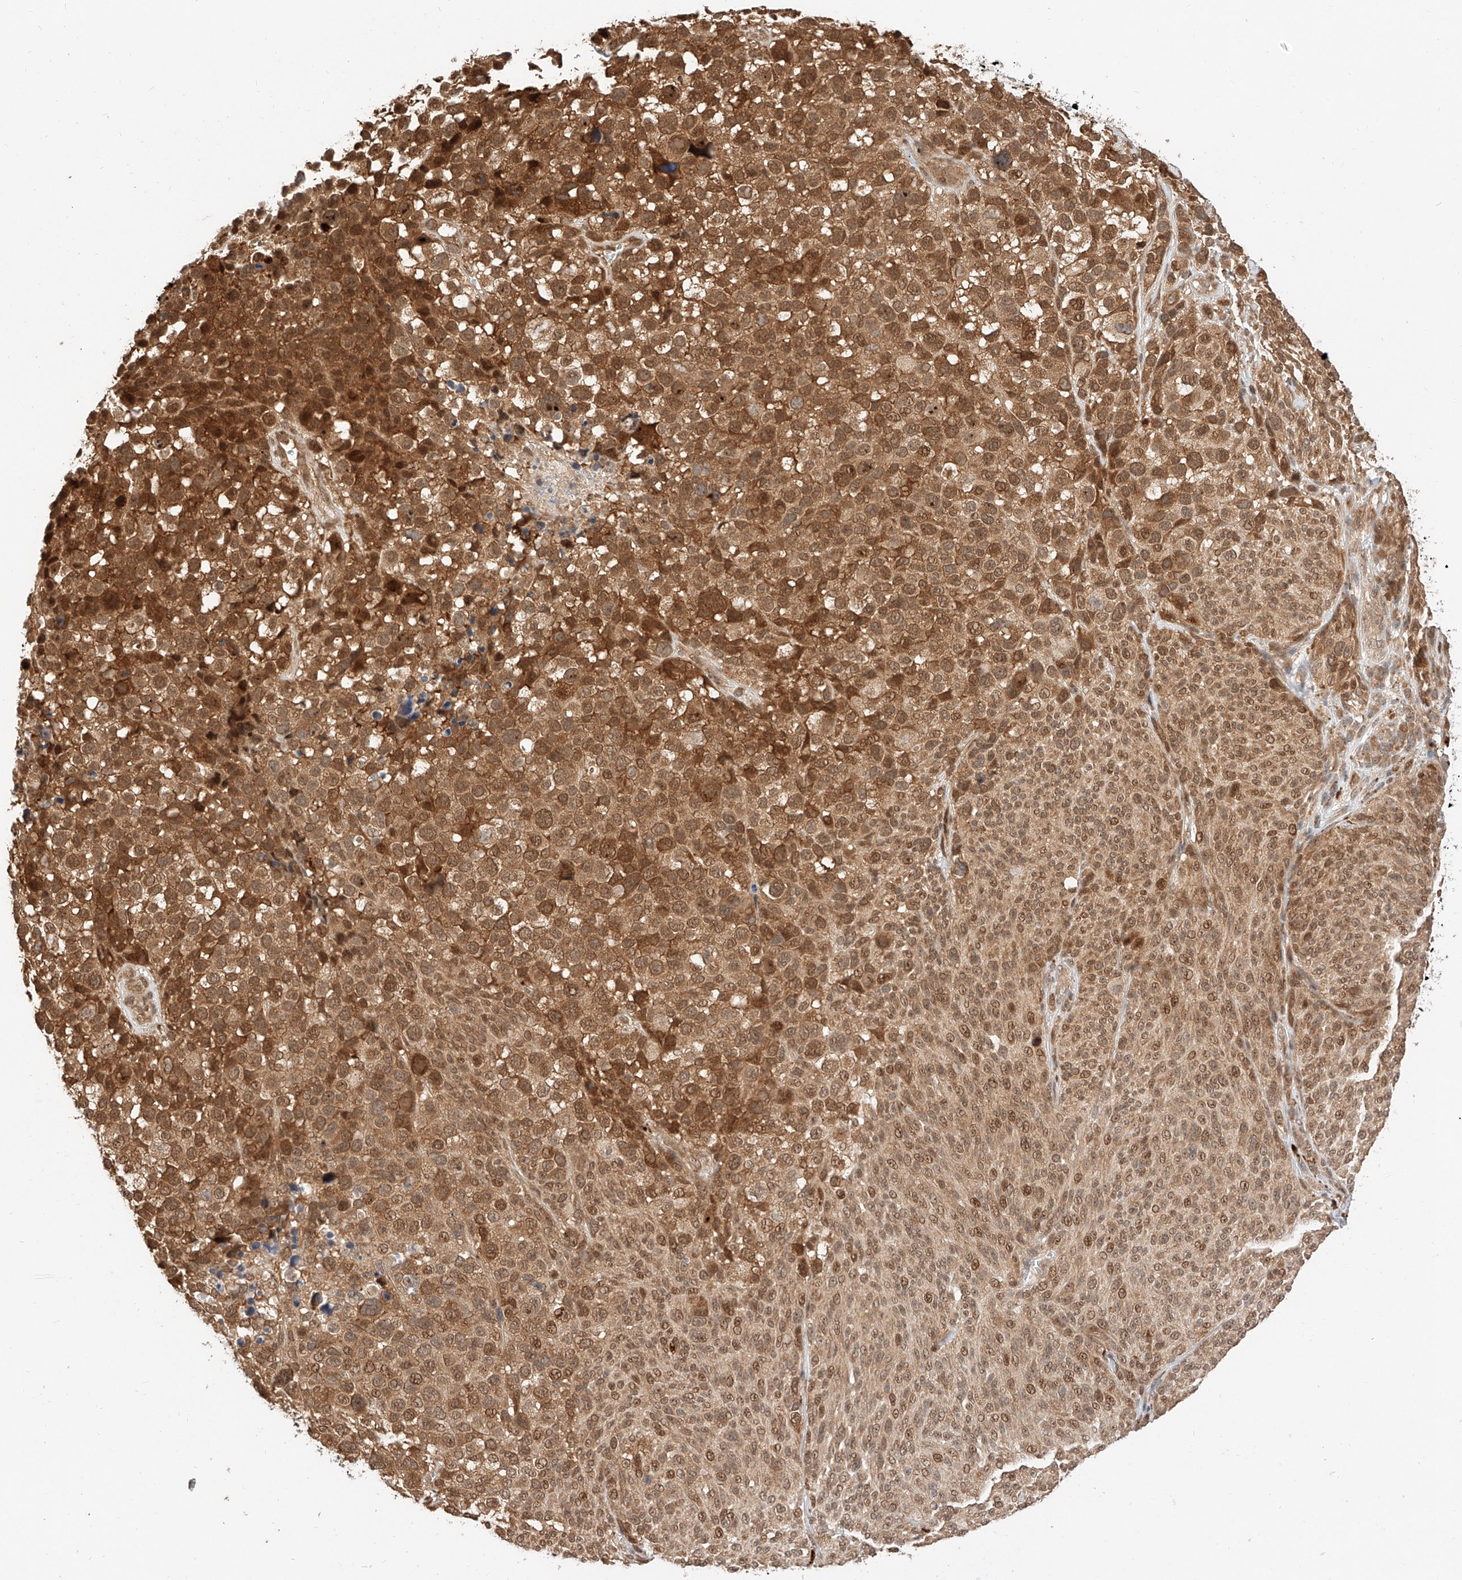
{"staining": {"intensity": "moderate", "quantity": ">75%", "location": "cytoplasmic/membranous,nuclear"}, "tissue": "melanoma", "cell_type": "Tumor cells", "image_type": "cancer", "snomed": [{"axis": "morphology", "description": "Malignant melanoma, NOS"}, {"axis": "topography", "description": "Skin of trunk"}], "caption": "Brown immunohistochemical staining in human malignant melanoma exhibits moderate cytoplasmic/membranous and nuclear expression in about >75% of tumor cells. The protein of interest is shown in brown color, while the nuclei are stained blue.", "gene": "EIF4H", "patient": {"sex": "male", "age": 71}}